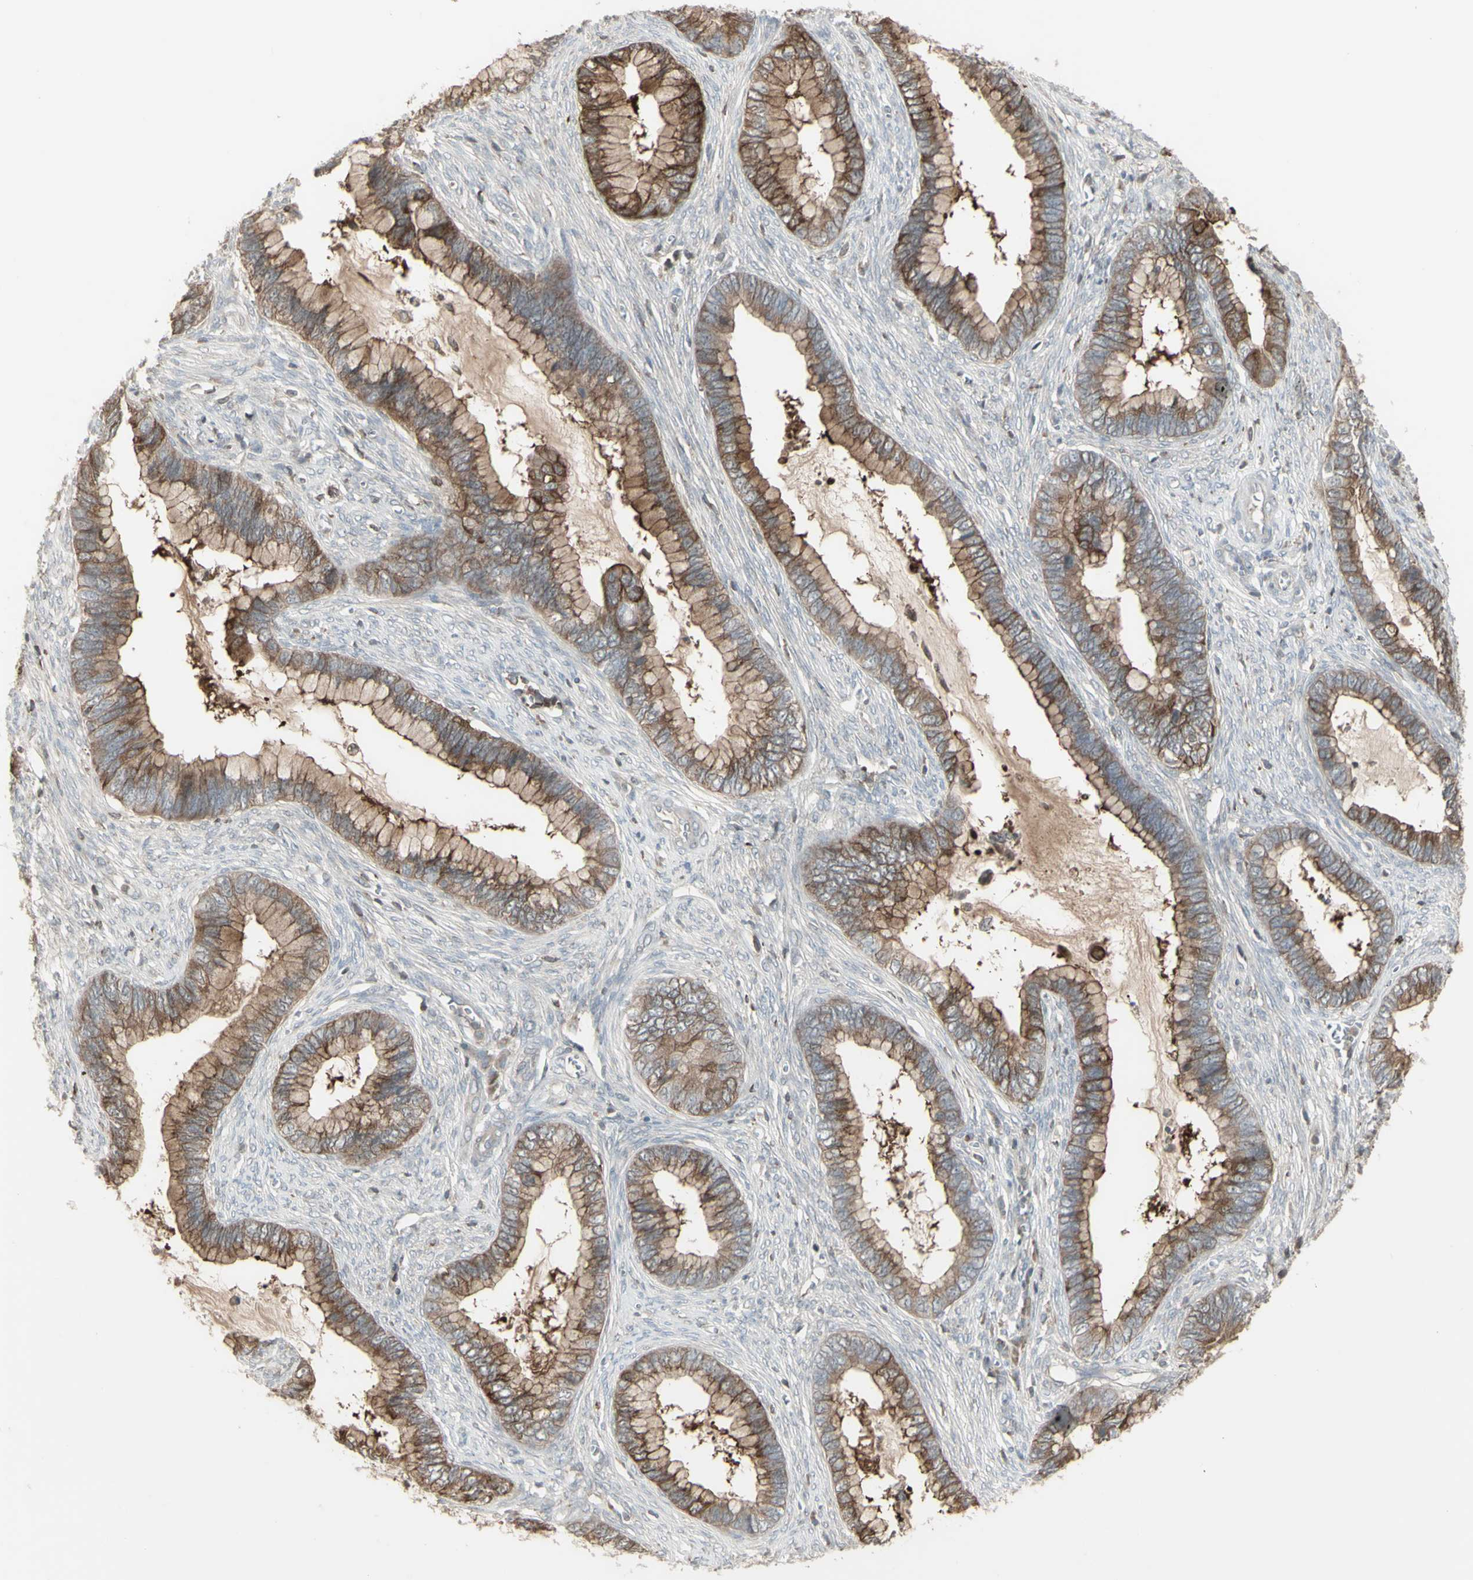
{"staining": {"intensity": "moderate", "quantity": ">75%", "location": "cytoplasmic/membranous"}, "tissue": "cervical cancer", "cell_type": "Tumor cells", "image_type": "cancer", "snomed": [{"axis": "morphology", "description": "Adenocarcinoma, NOS"}, {"axis": "topography", "description": "Cervix"}], "caption": "Protein expression analysis of cervical cancer reveals moderate cytoplasmic/membranous expression in about >75% of tumor cells. The staining was performed using DAB, with brown indicating positive protein expression. Nuclei are stained blue with hematoxylin.", "gene": "CSK", "patient": {"sex": "female", "age": 44}}